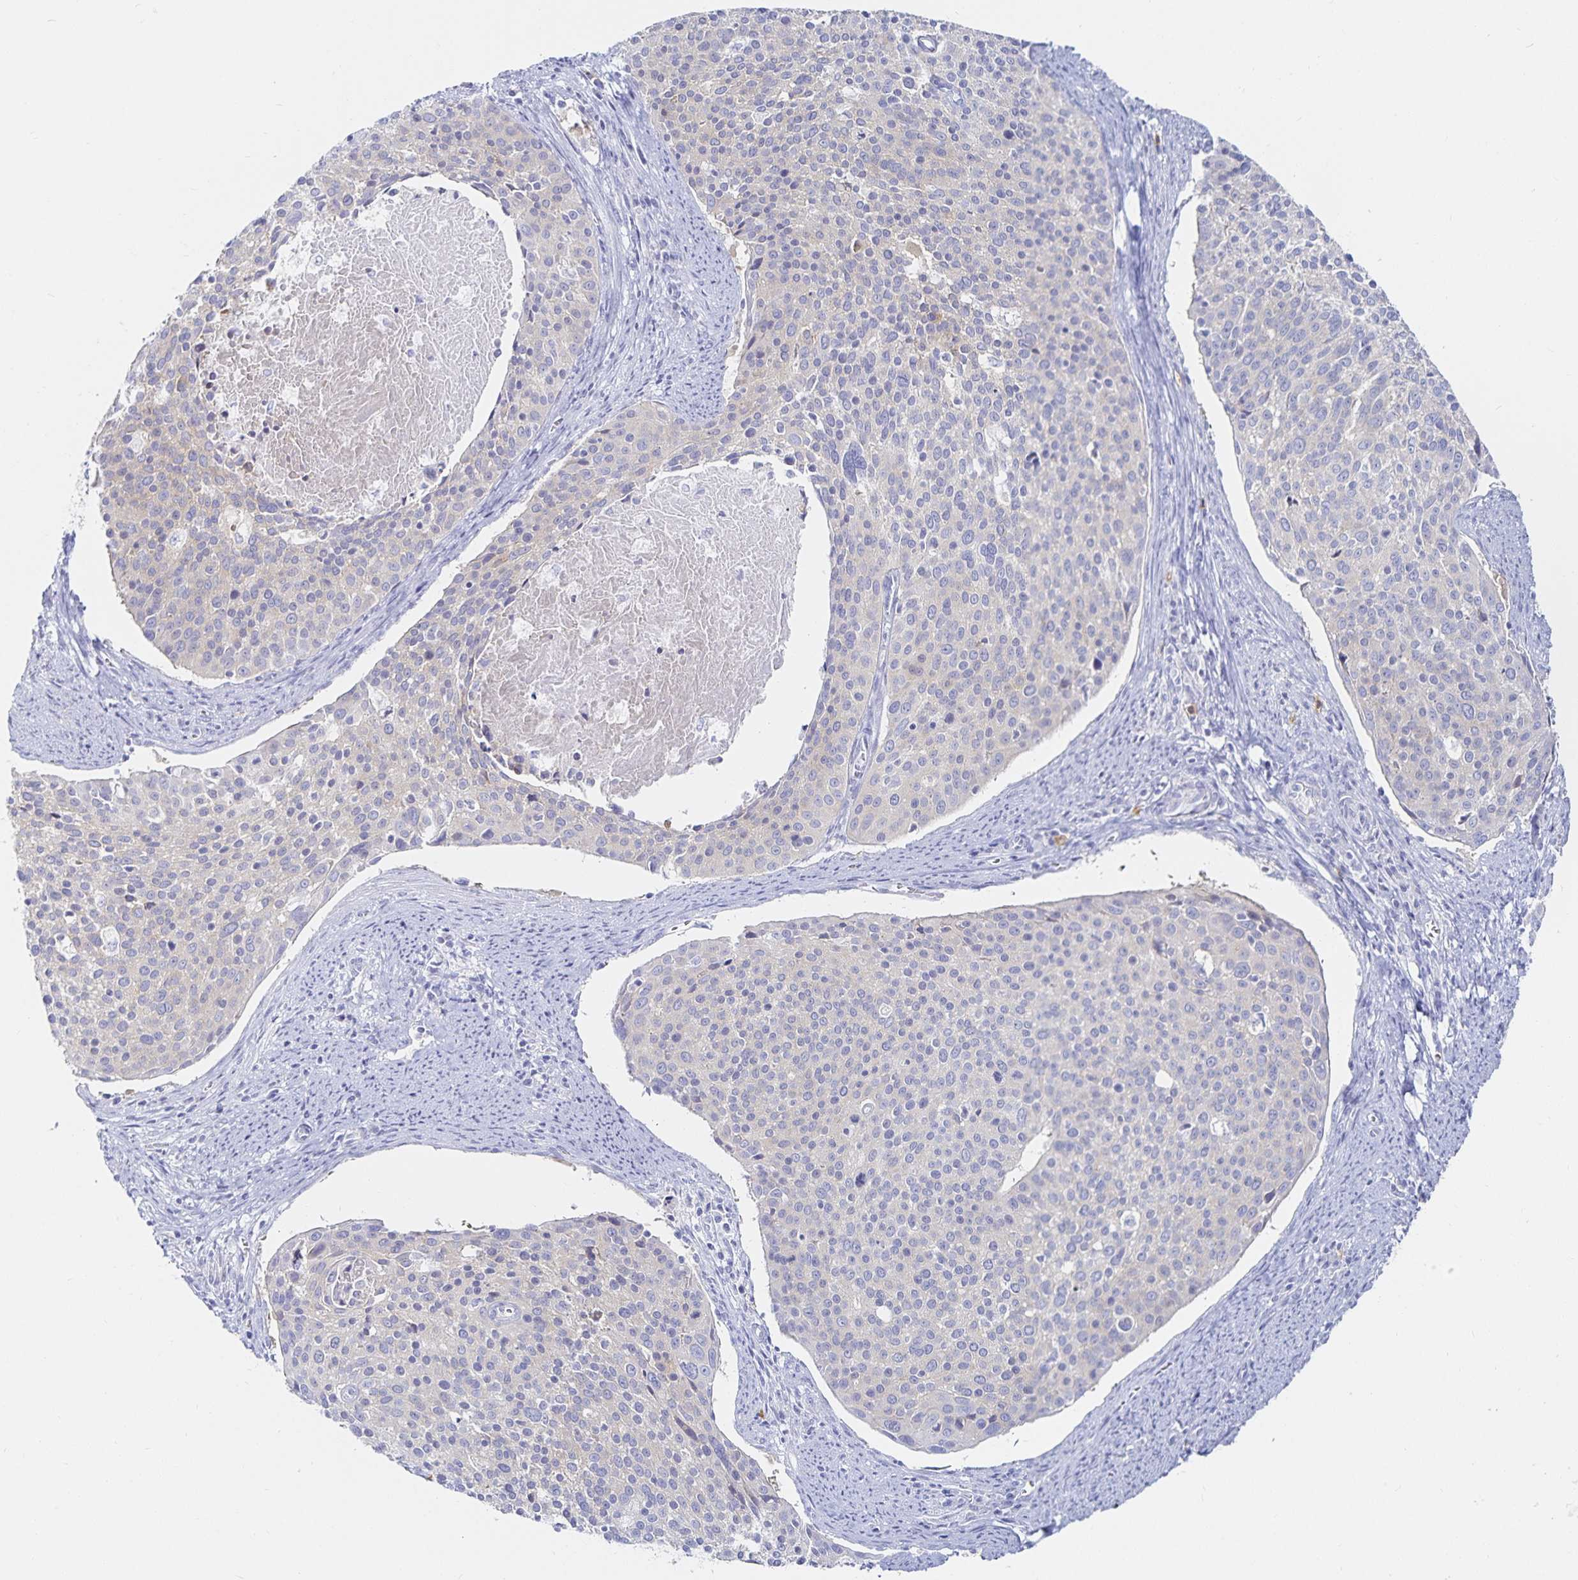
{"staining": {"intensity": "weak", "quantity": "25%-75%", "location": "cytoplasmic/membranous"}, "tissue": "cervical cancer", "cell_type": "Tumor cells", "image_type": "cancer", "snomed": [{"axis": "morphology", "description": "Squamous cell carcinoma, NOS"}, {"axis": "topography", "description": "Cervix"}], "caption": "This image shows IHC staining of human cervical cancer, with low weak cytoplasmic/membranous expression in about 25%-75% of tumor cells.", "gene": "TNIP1", "patient": {"sex": "female", "age": 39}}